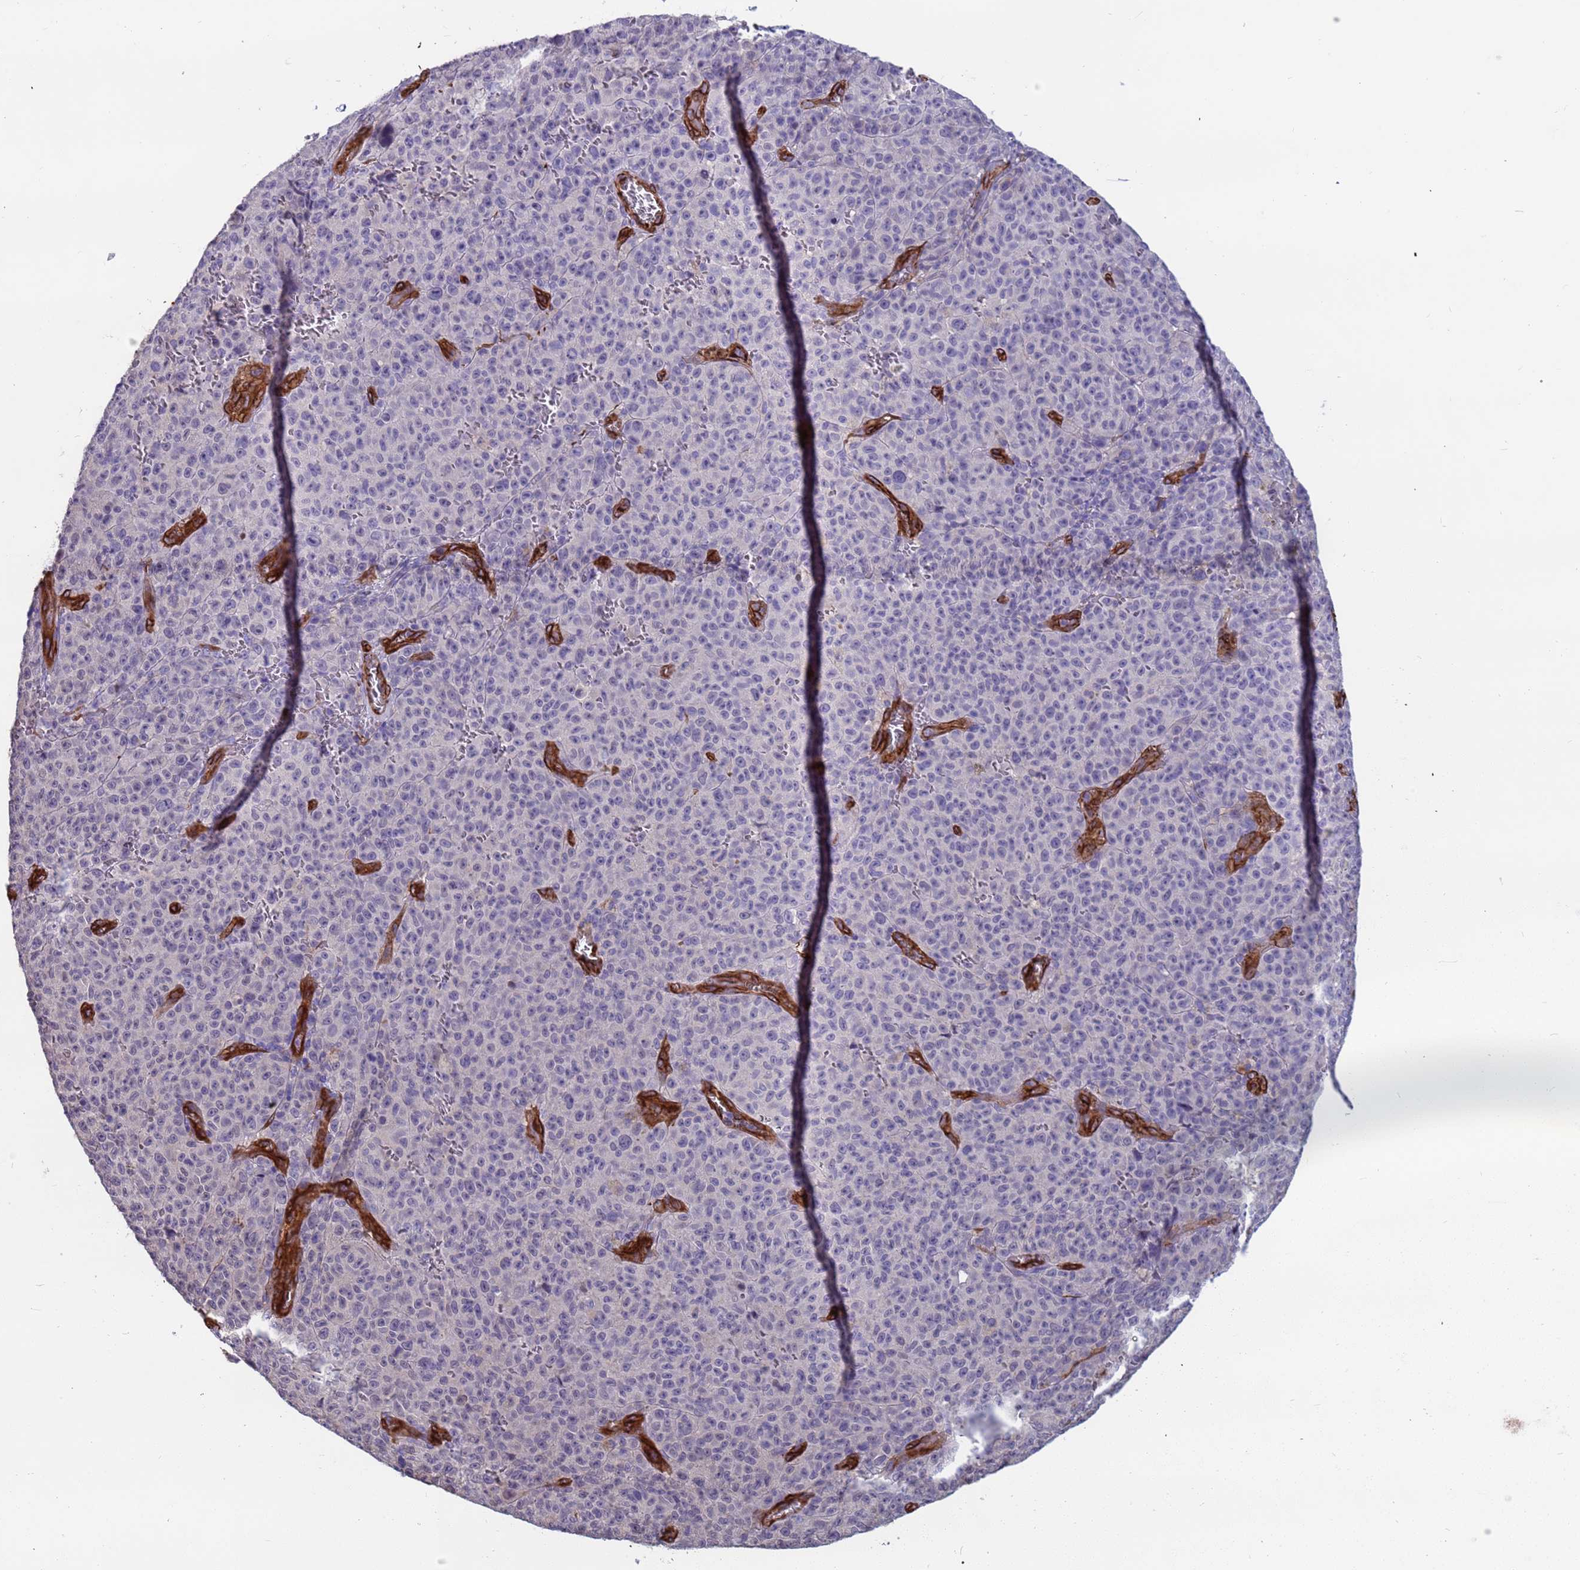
{"staining": {"intensity": "negative", "quantity": "none", "location": "none"}, "tissue": "melanoma", "cell_type": "Tumor cells", "image_type": "cancer", "snomed": [{"axis": "morphology", "description": "Malignant melanoma, NOS"}, {"axis": "topography", "description": "Skin"}], "caption": "Immunohistochemistry (IHC) of malignant melanoma reveals no staining in tumor cells. Brightfield microscopy of immunohistochemistry (IHC) stained with DAB (brown) and hematoxylin (blue), captured at high magnification.", "gene": "EHD2", "patient": {"sex": "female", "age": 82}}